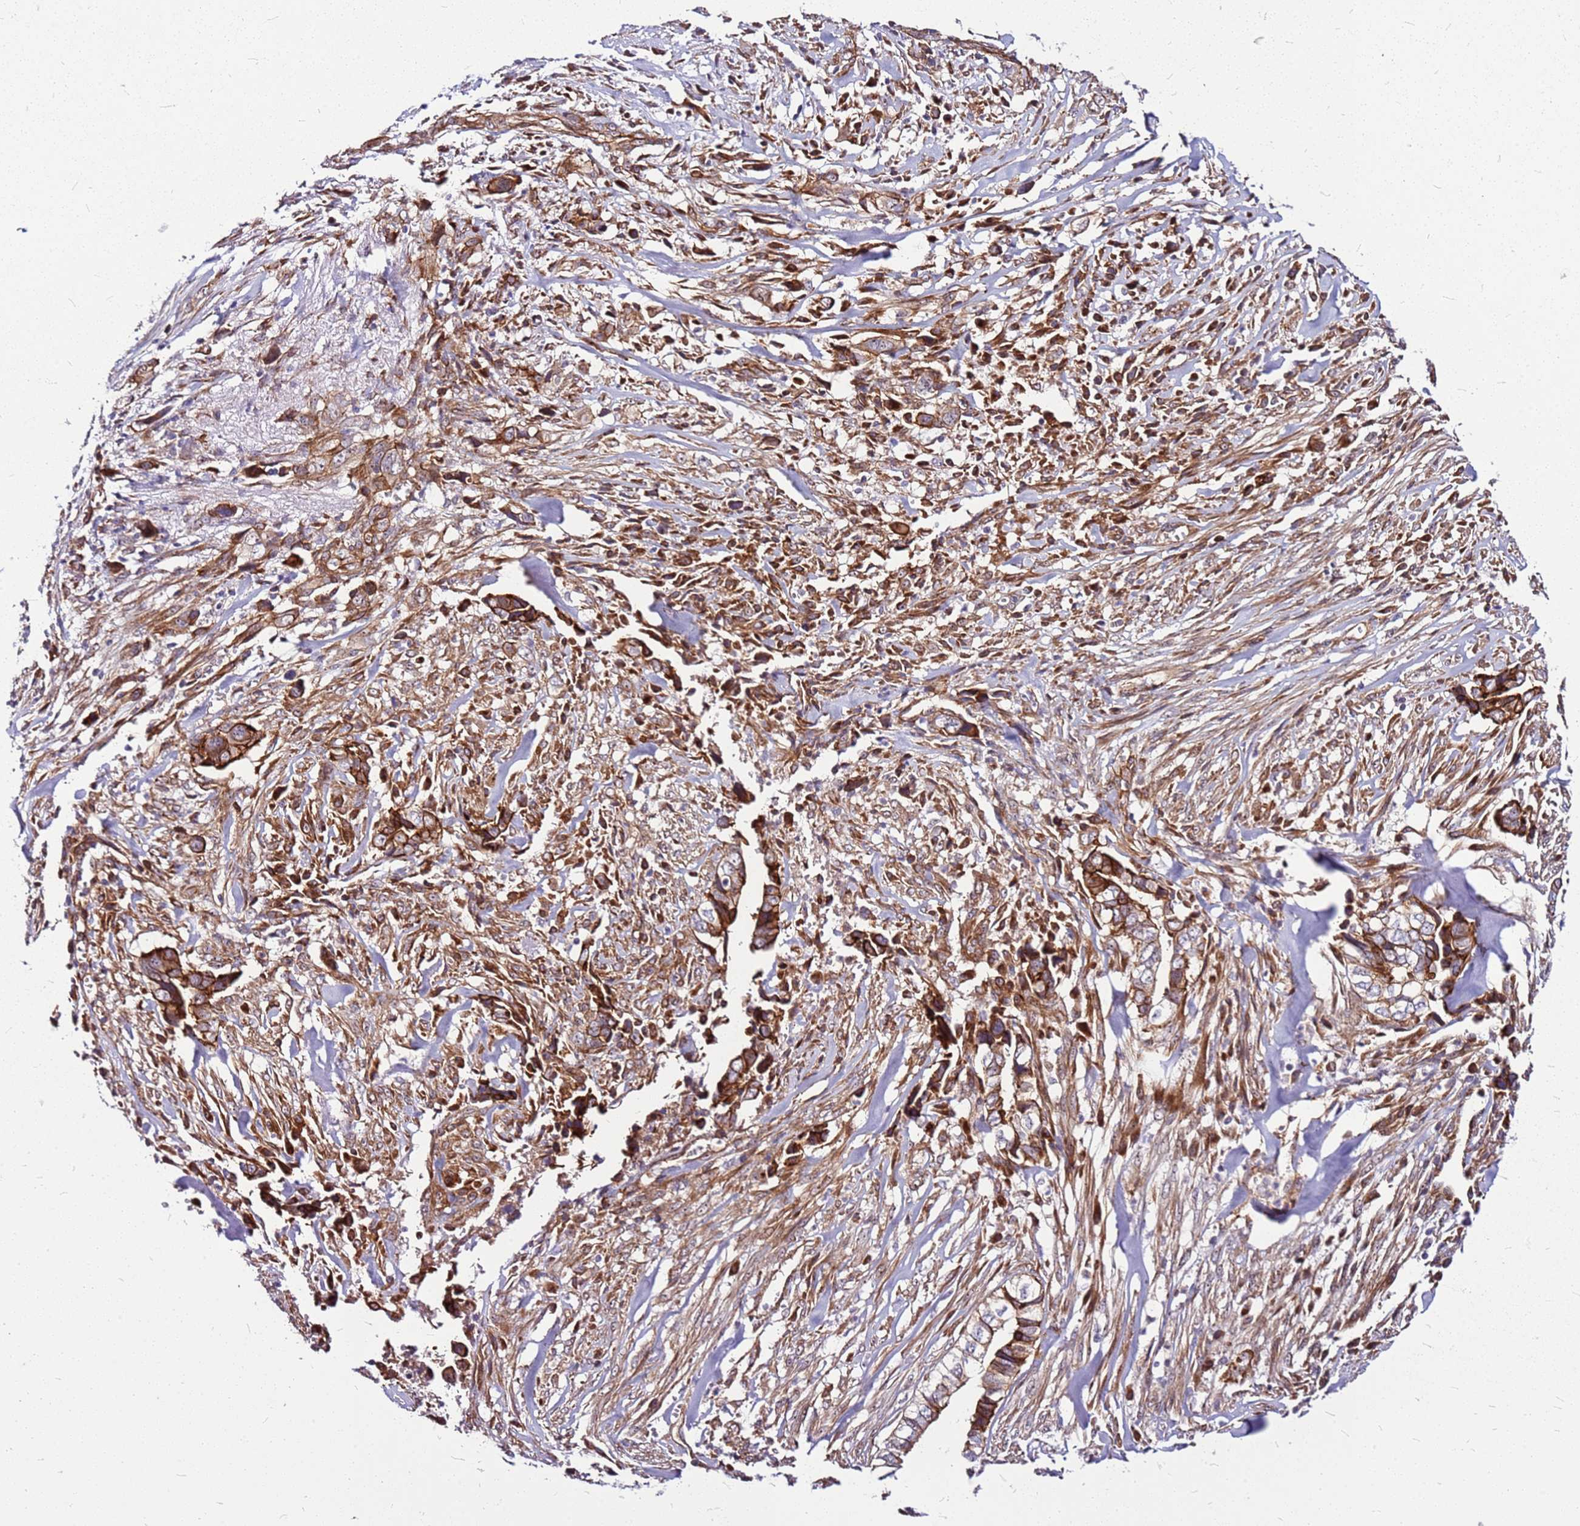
{"staining": {"intensity": "strong", "quantity": ">75%", "location": "cytoplasmic/membranous"}, "tissue": "liver cancer", "cell_type": "Tumor cells", "image_type": "cancer", "snomed": [{"axis": "morphology", "description": "Cholangiocarcinoma"}, {"axis": "topography", "description": "Liver"}], "caption": "Liver cancer (cholangiocarcinoma) was stained to show a protein in brown. There is high levels of strong cytoplasmic/membranous expression in approximately >75% of tumor cells.", "gene": "TOPAZ1", "patient": {"sex": "female", "age": 79}}